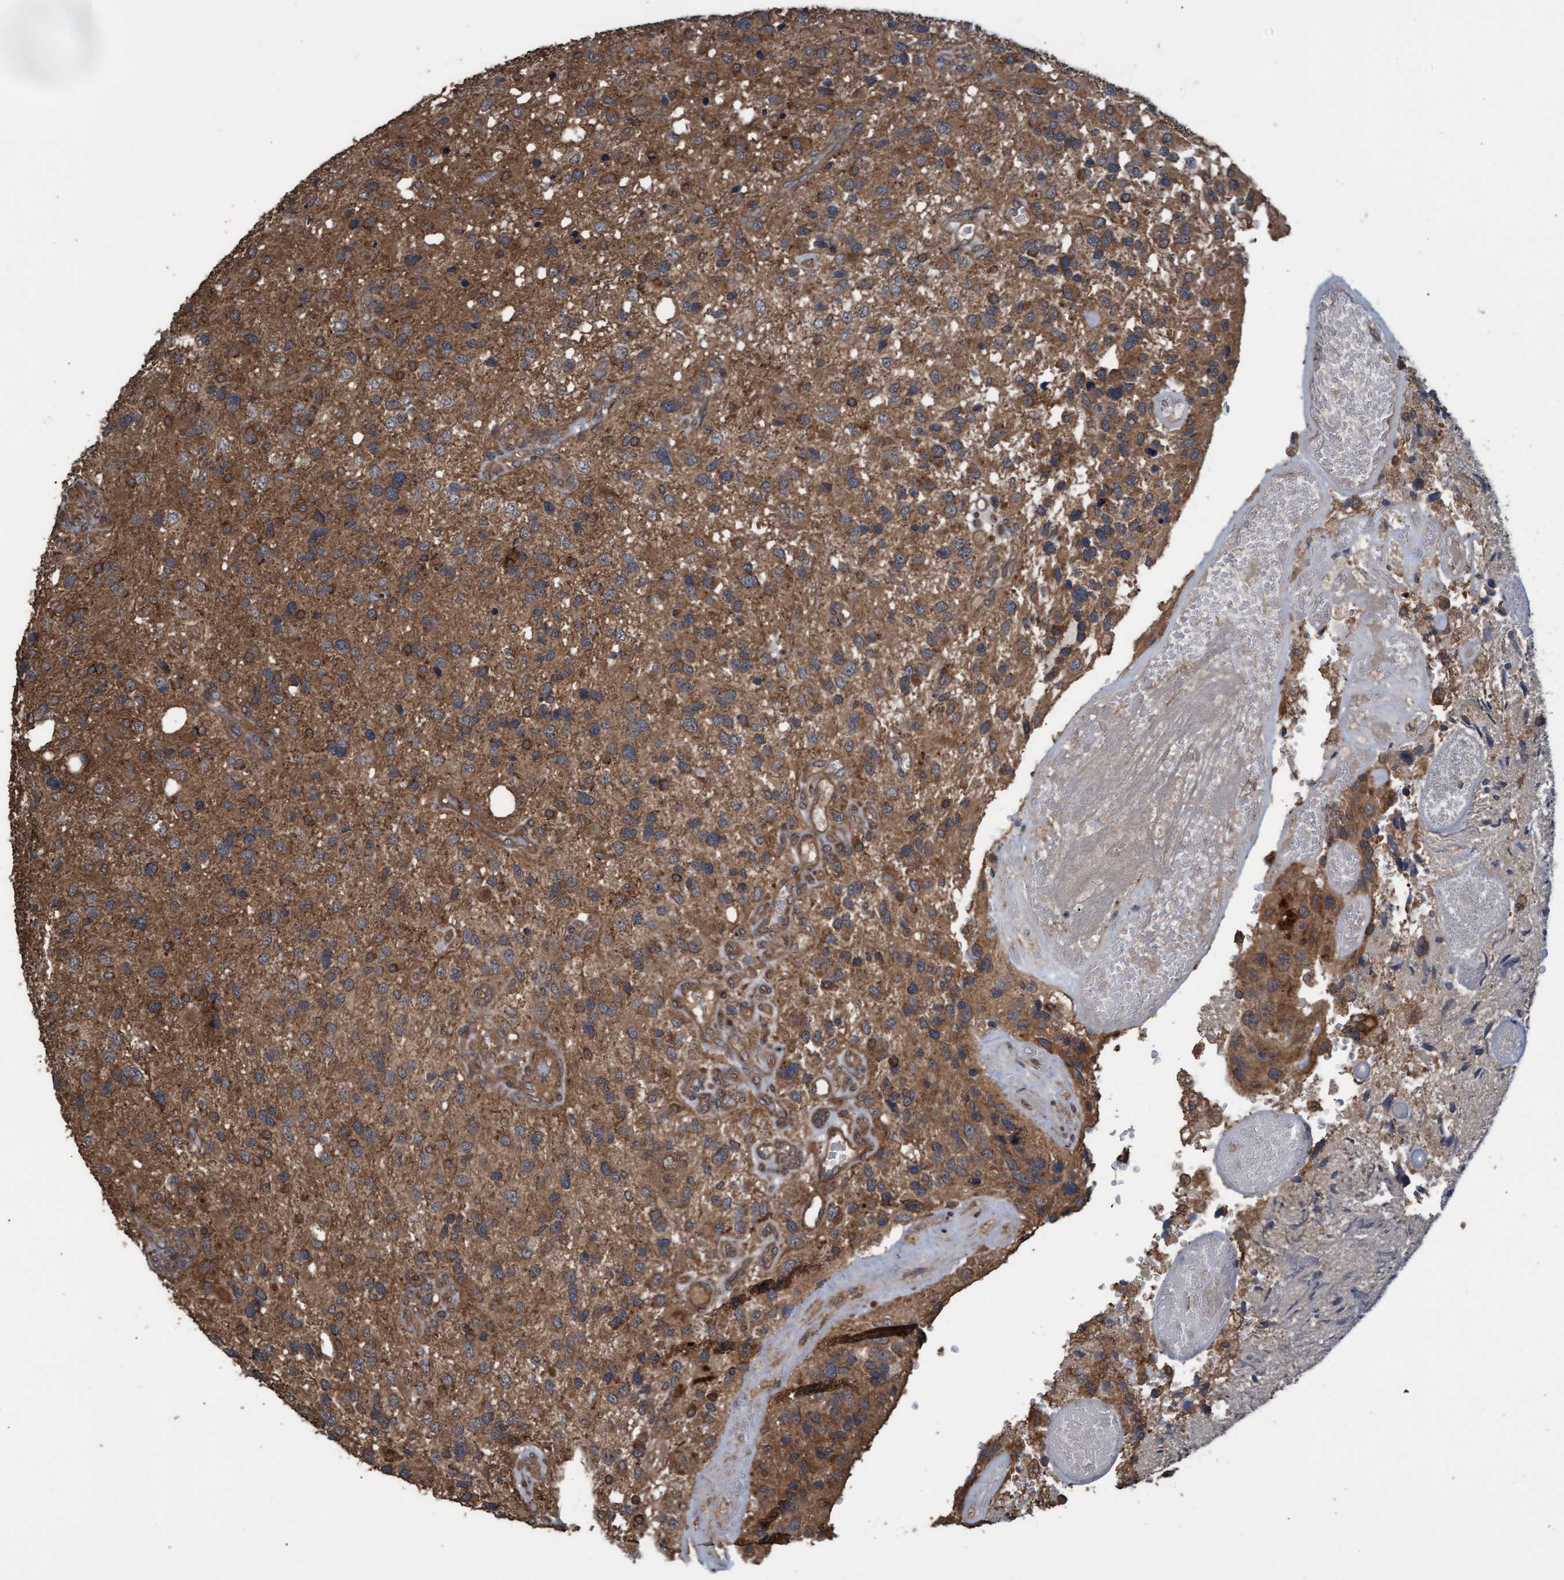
{"staining": {"intensity": "moderate", "quantity": ">75%", "location": "cytoplasmic/membranous"}, "tissue": "glioma", "cell_type": "Tumor cells", "image_type": "cancer", "snomed": [{"axis": "morphology", "description": "Glioma, malignant, High grade"}, {"axis": "topography", "description": "Brain"}], "caption": "Protein positivity by immunohistochemistry (IHC) demonstrates moderate cytoplasmic/membranous positivity in about >75% of tumor cells in glioma. The staining was performed using DAB to visualize the protein expression in brown, while the nuclei were stained in blue with hematoxylin (Magnification: 20x).", "gene": "GGT6", "patient": {"sex": "female", "age": 58}}